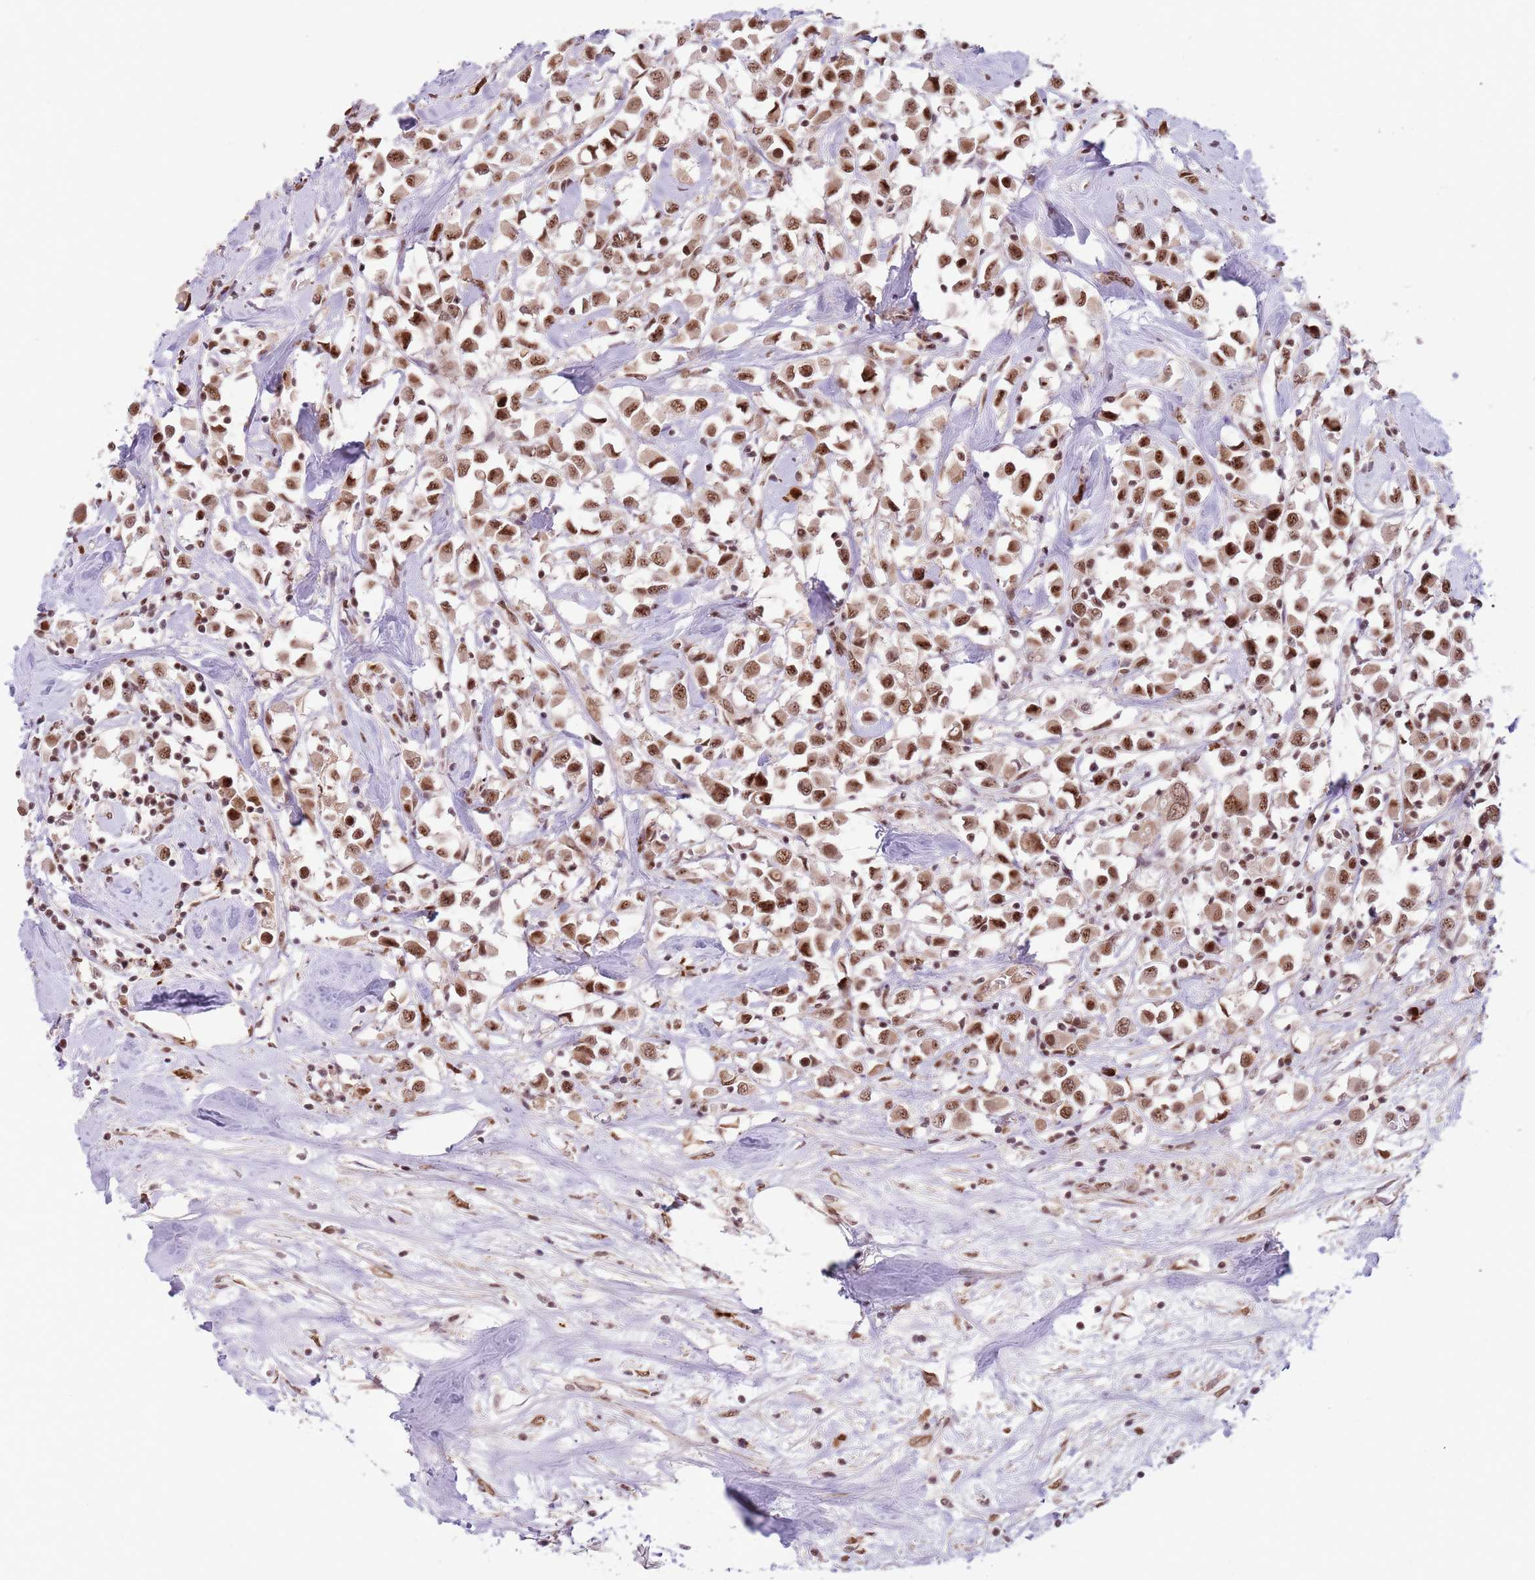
{"staining": {"intensity": "moderate", "quantity": ">75%", "location": "cytoplasmic/membranous,nuclear"}, "tissue": "breast cancer", "cell_type": "Tumor cells", "image_type": "cancer", "snomed": [{"axis": "morphology", "description": "Duct carcinoma"}, {"axis": "topography", "description": "Breast"}], "caption": "IHC histopathology image of human breast intraductal carcinoma stained for a protein (brown), which reveals medium levels of moderate cytoplasmic/membranous and nuclear positivity in about >75% of tumor cells.", "gene": "SIPA1L3", "patient": {"sex": "female", "age": 61}}